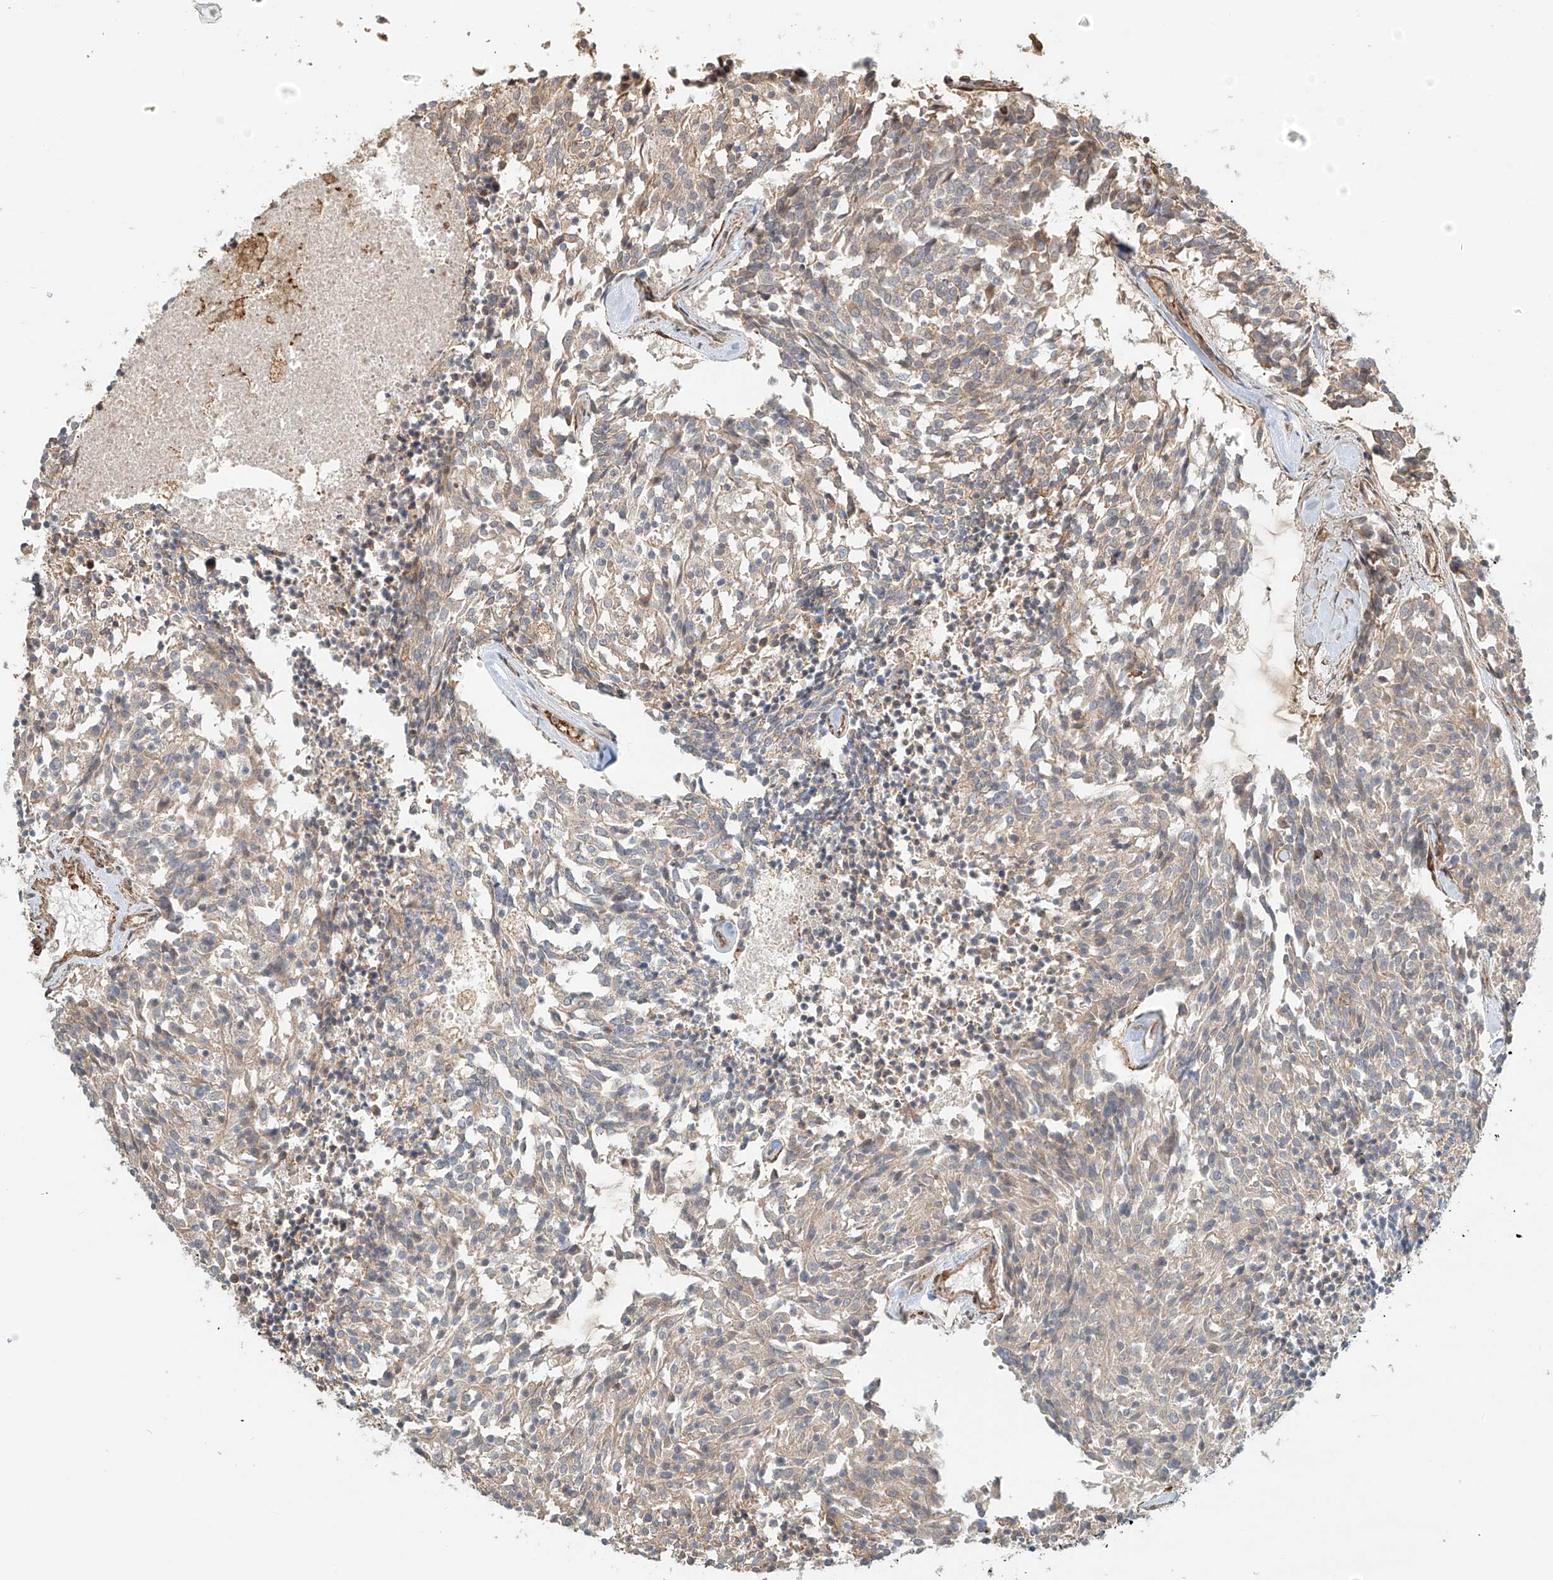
{"staining": {"intensity": "negative", "quantity": "none", "location": "none"}, "tissue": "carcinoid", "cell_type": "Tumor cells", "image_type": "cancer", "snomed": [{"axis": "morphology", "description": "Carcinoid, malignant, NOS"}, {"axis": "topography", "description": "Pancreas"}], "caption": "Tumor cells show no significant expression in malignant carcinoid.", "gene": "CSMD3", "patient": {"sex": "female", "age": 54}}